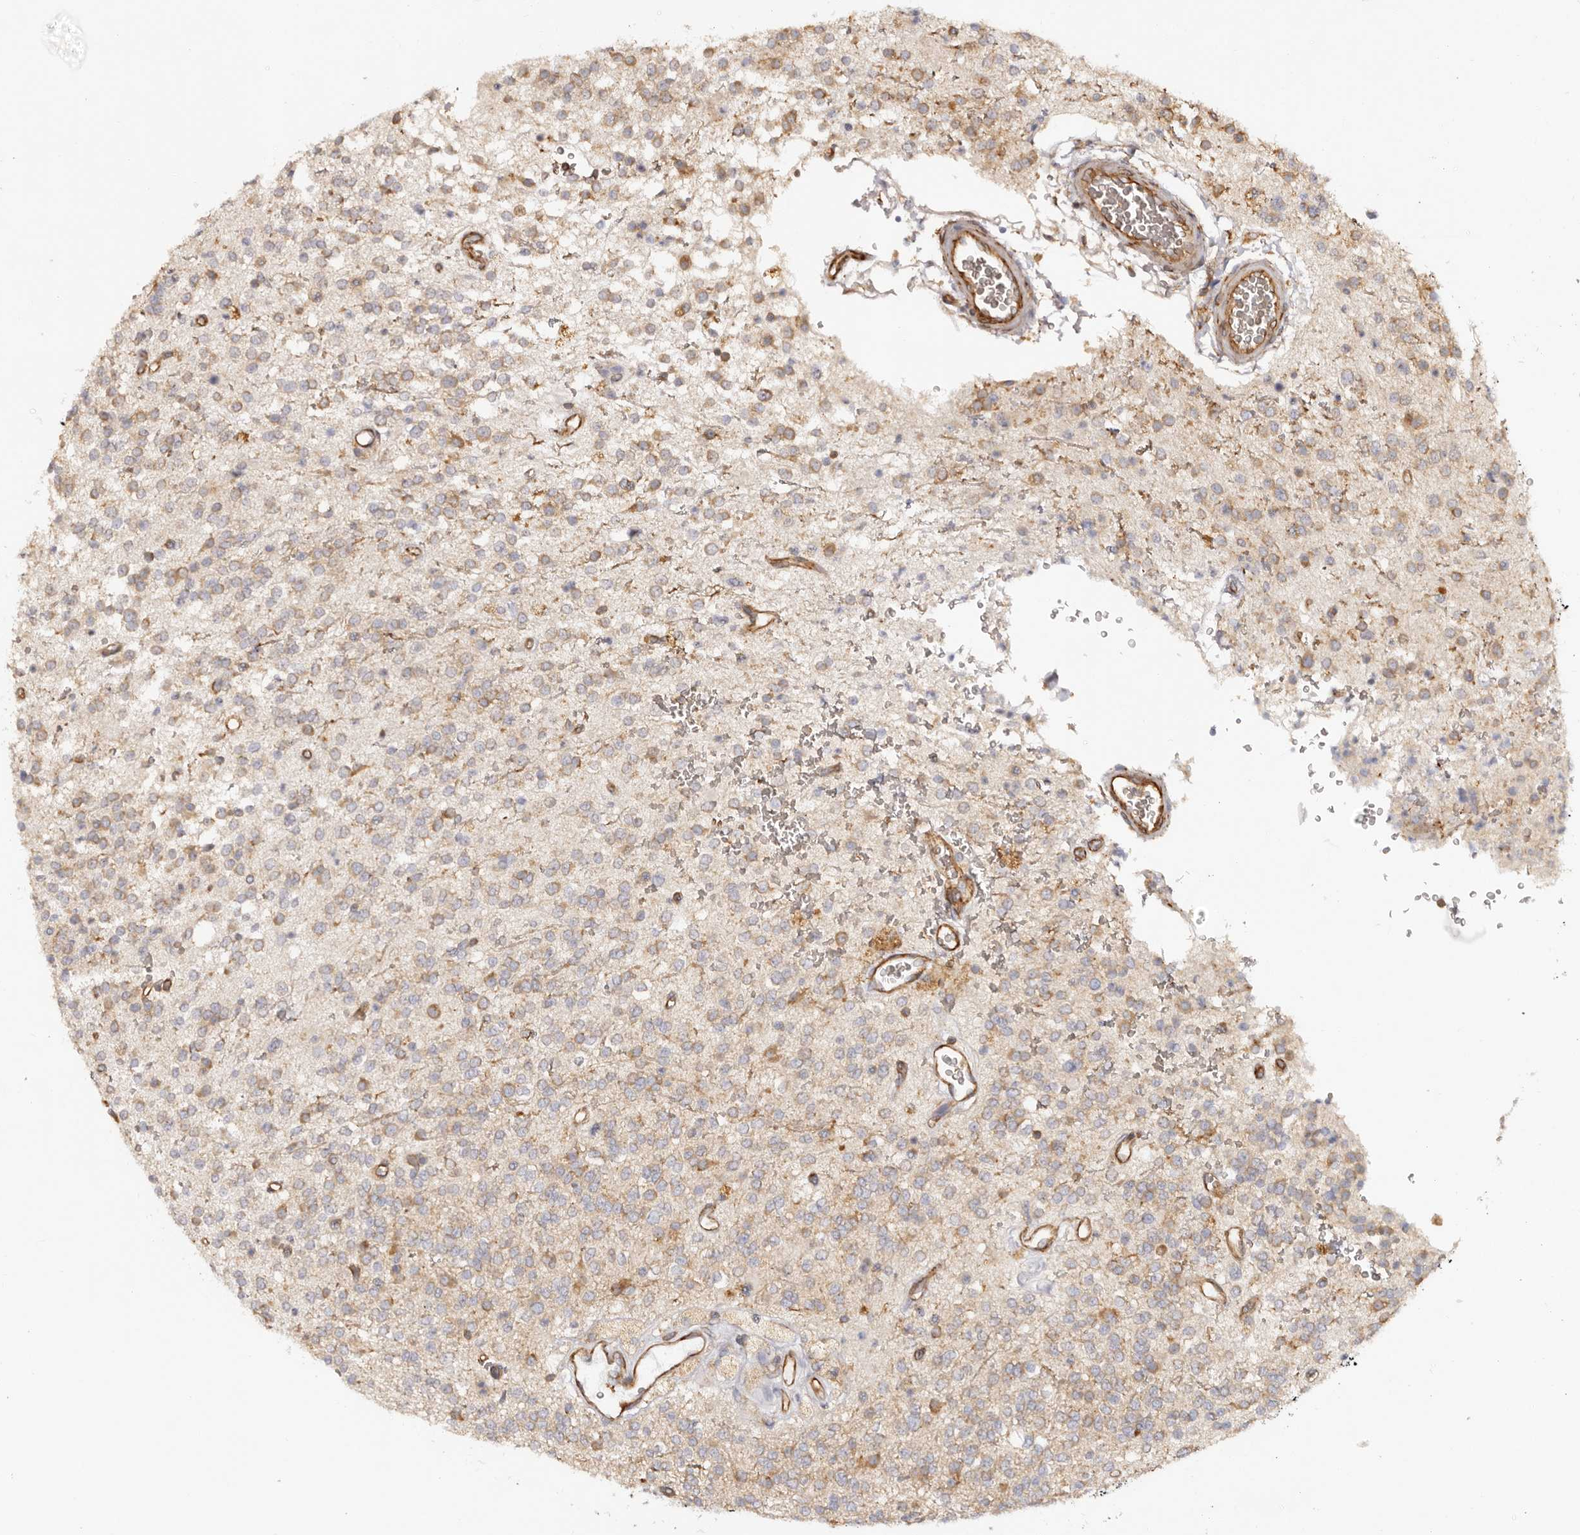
{"staining": {"intensity": "moderate", "quantity": "<25%", "location": "cytoplasmic/membranous"}, "tissue": "glioma", "cell_type": "Tumor cells", "image_type": "cancer", "snomed": [{"axis": "morphology", "description": "Glioma, malignant, High grade"}, {"axis": "topography", "description": "Brain"}], "caption": "Immunohistochemistry (IHC) of malignant glioma (high-grade) demonstrates low levels of moderate cytoplasmic/membranous positivity in about <25% of tumor cells.", "gene": "RPS6", "patient": {"sex": "male", "age": 34}}